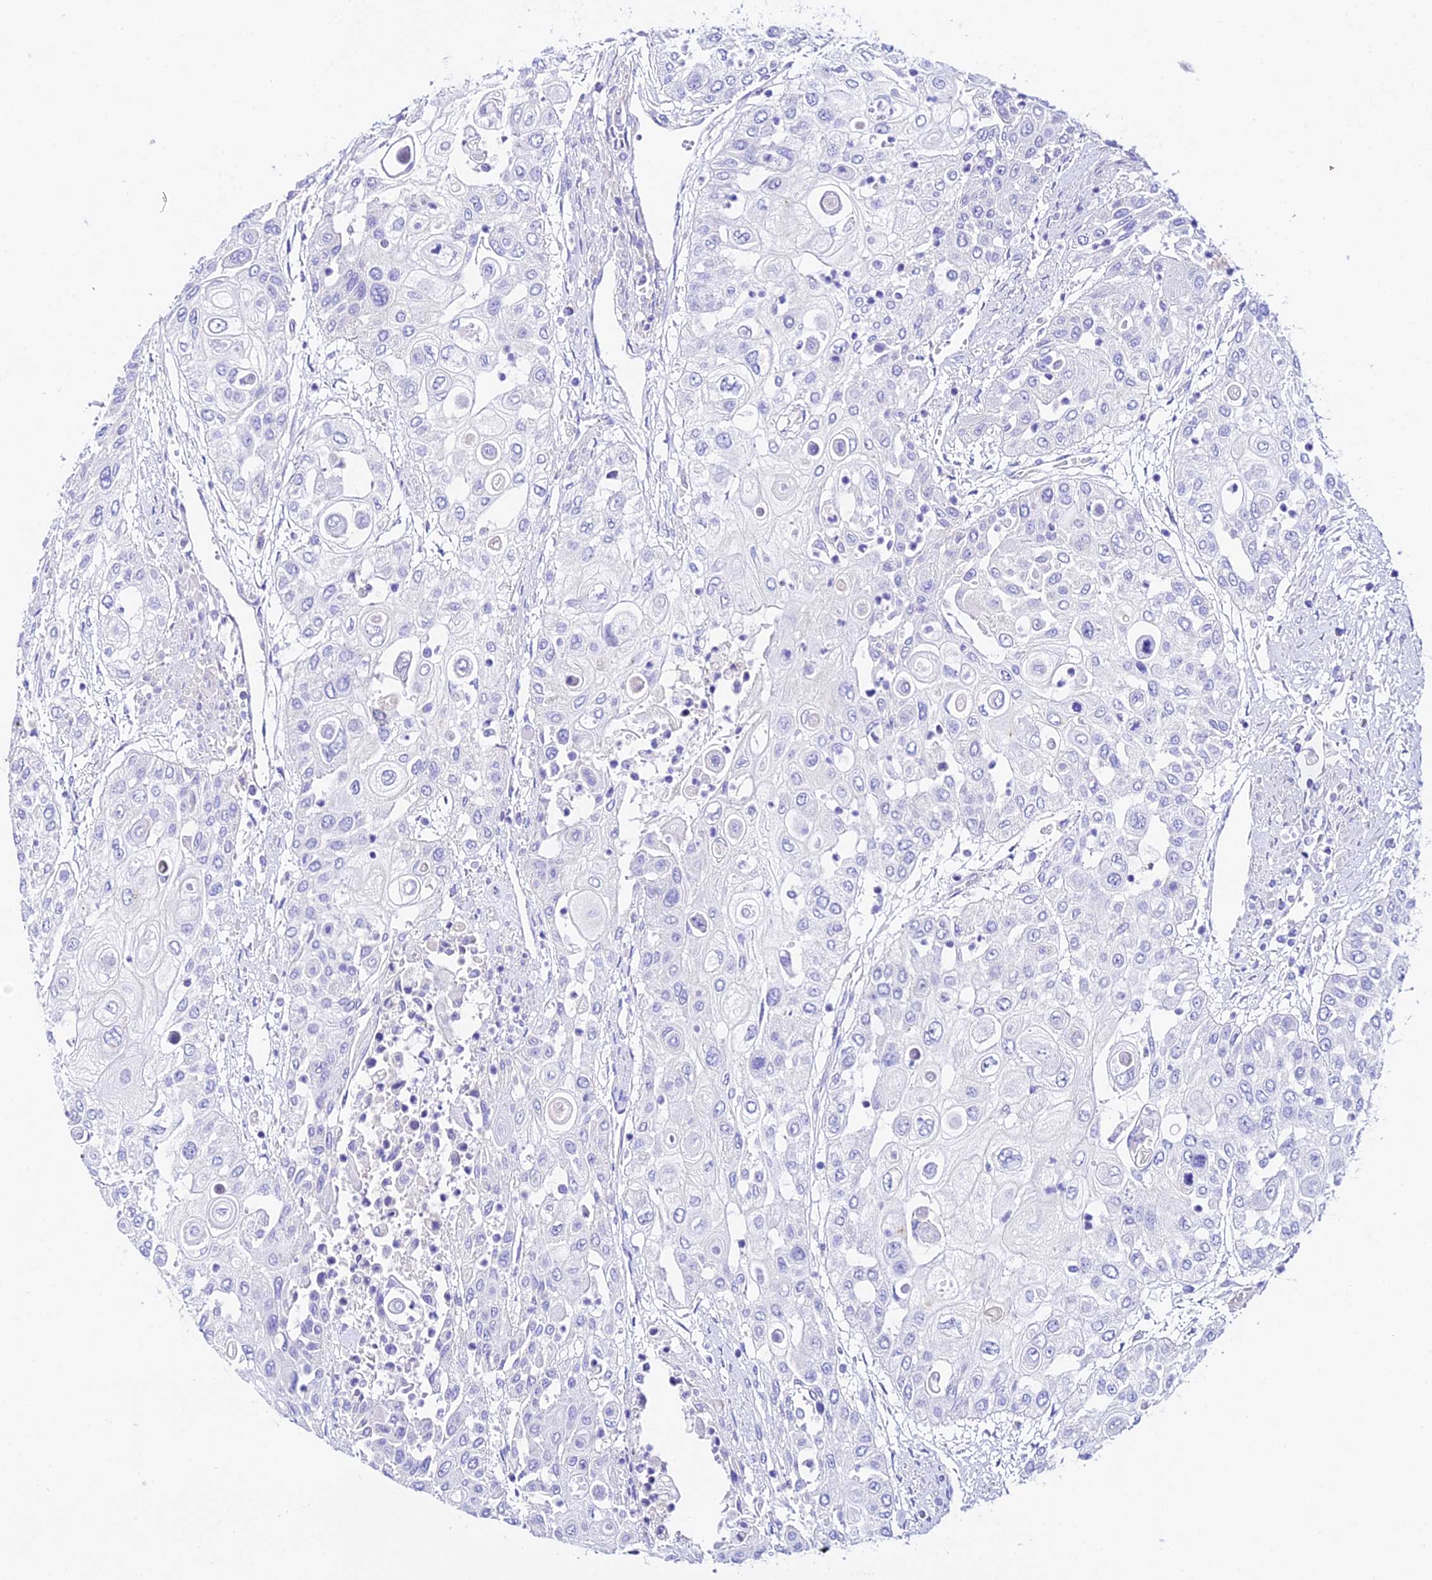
{"staining": {"intensity": "negative", "quantity": "none", "location": "none"}, "tissue": "urothelial cancer", "cell_type": "Tumor cells", "image_type": "cancer", "snomed": [{"axis": "morphology", "description": "Urothelial carcinoma, High grade"}, {"axis": "topography", "description": "Urinary bladder"}], "caption": "Protein analysis of urothelial cancer exhibits no significant staining in tumor cells. (DAB (3,3'-diaminobenzidine) immunohistochemistry, high magnification).", "gene": "TMEM117", "patient": {"sex": "female", "age": 79}}